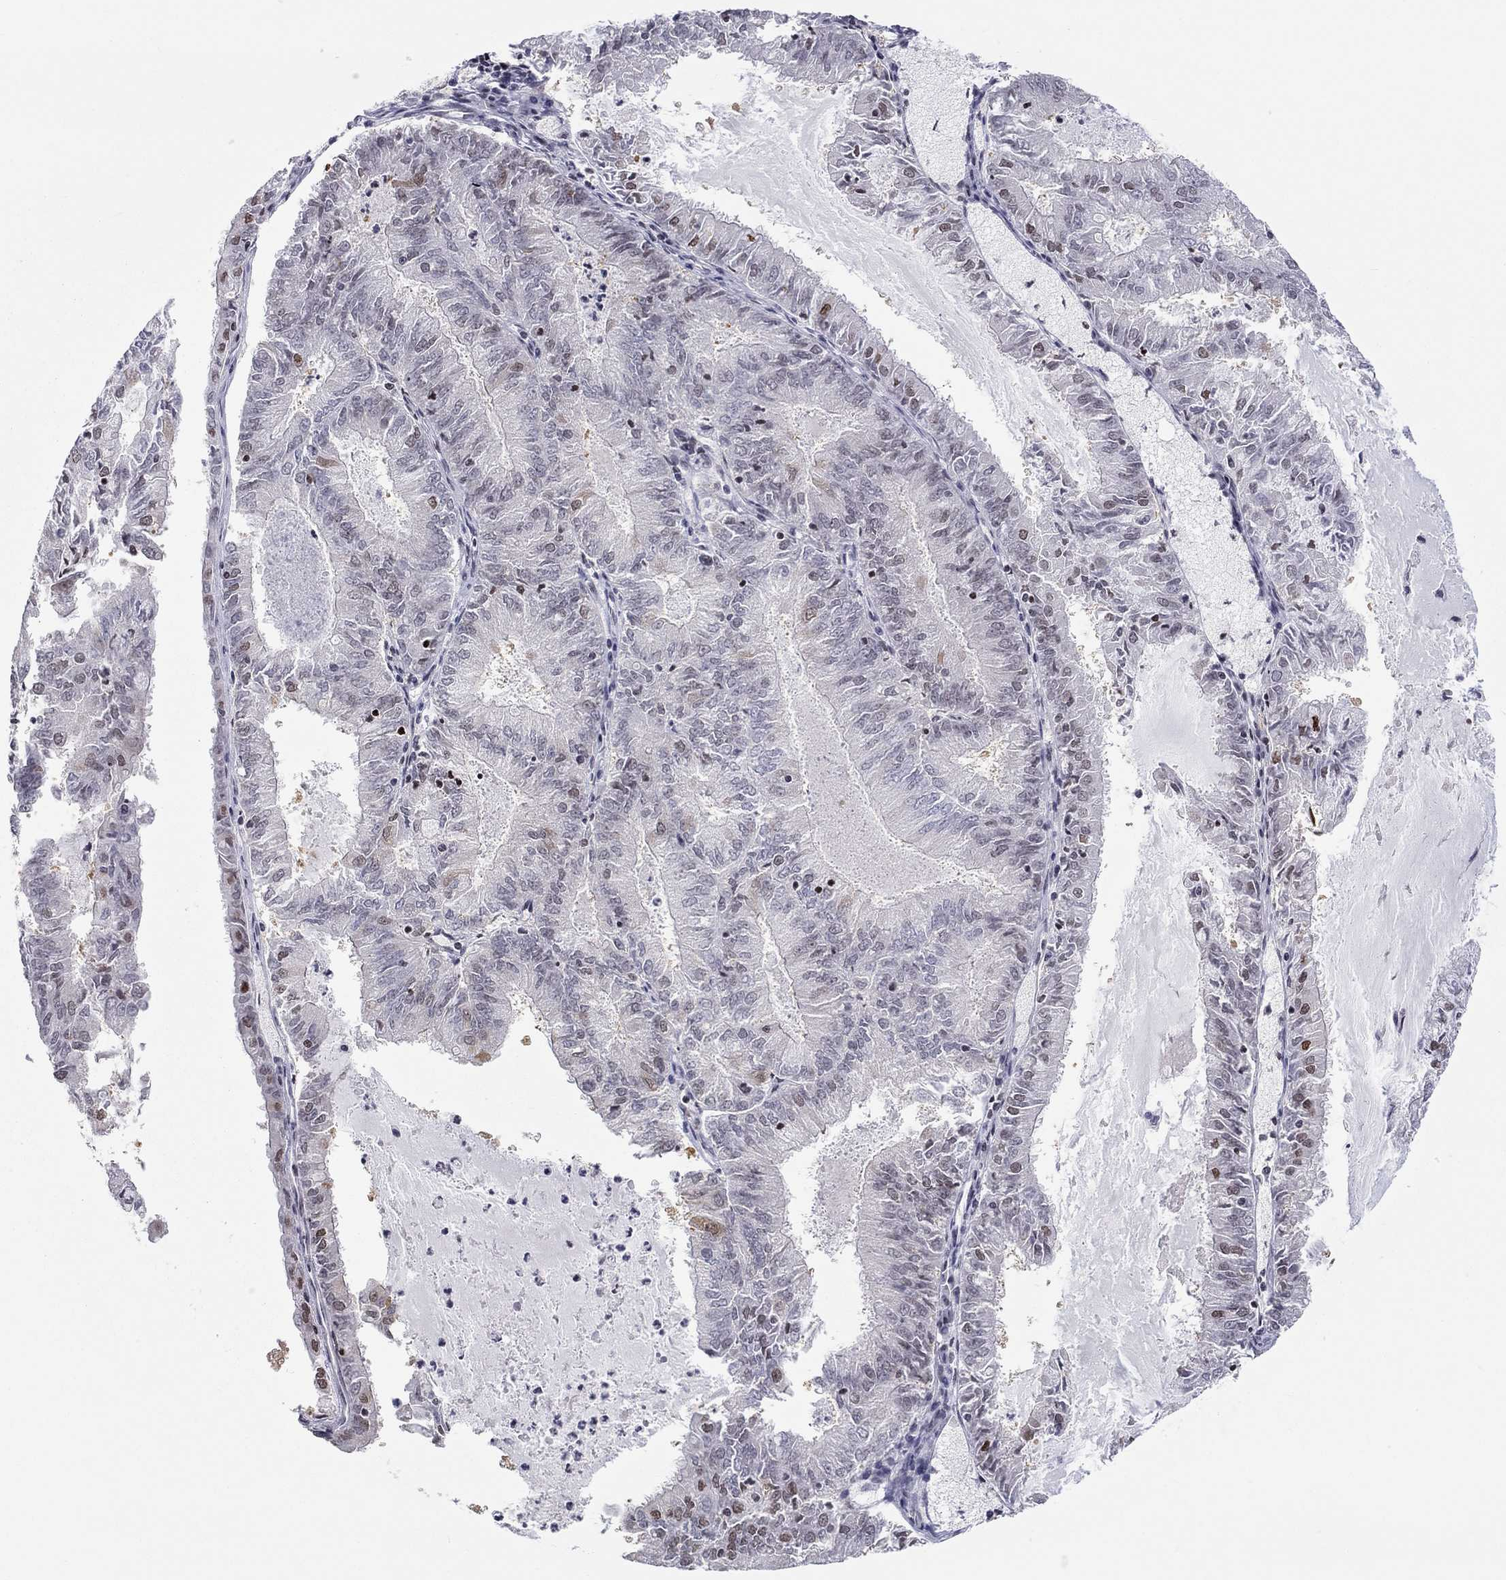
{"staining": {"intensity": "strong", "quantity": "<25%", "location": "nuclear"}, "tissue": "endometrial cancer", "cell_type": "Tumor cells", "image_type": "cancer", "snomed": [{"axis": "morphology", "description": "Adenocarcinoma, NOS"}, {"axis": "topography", "description": "Endometrium"}], "caption": "This is an image of IHC staining of adenocarcinoma (endometrial), which shows strong staining in the nuclear of tumor cells.", "gene": "H2AX", "patient": {"sex": "female", "age": 57}}